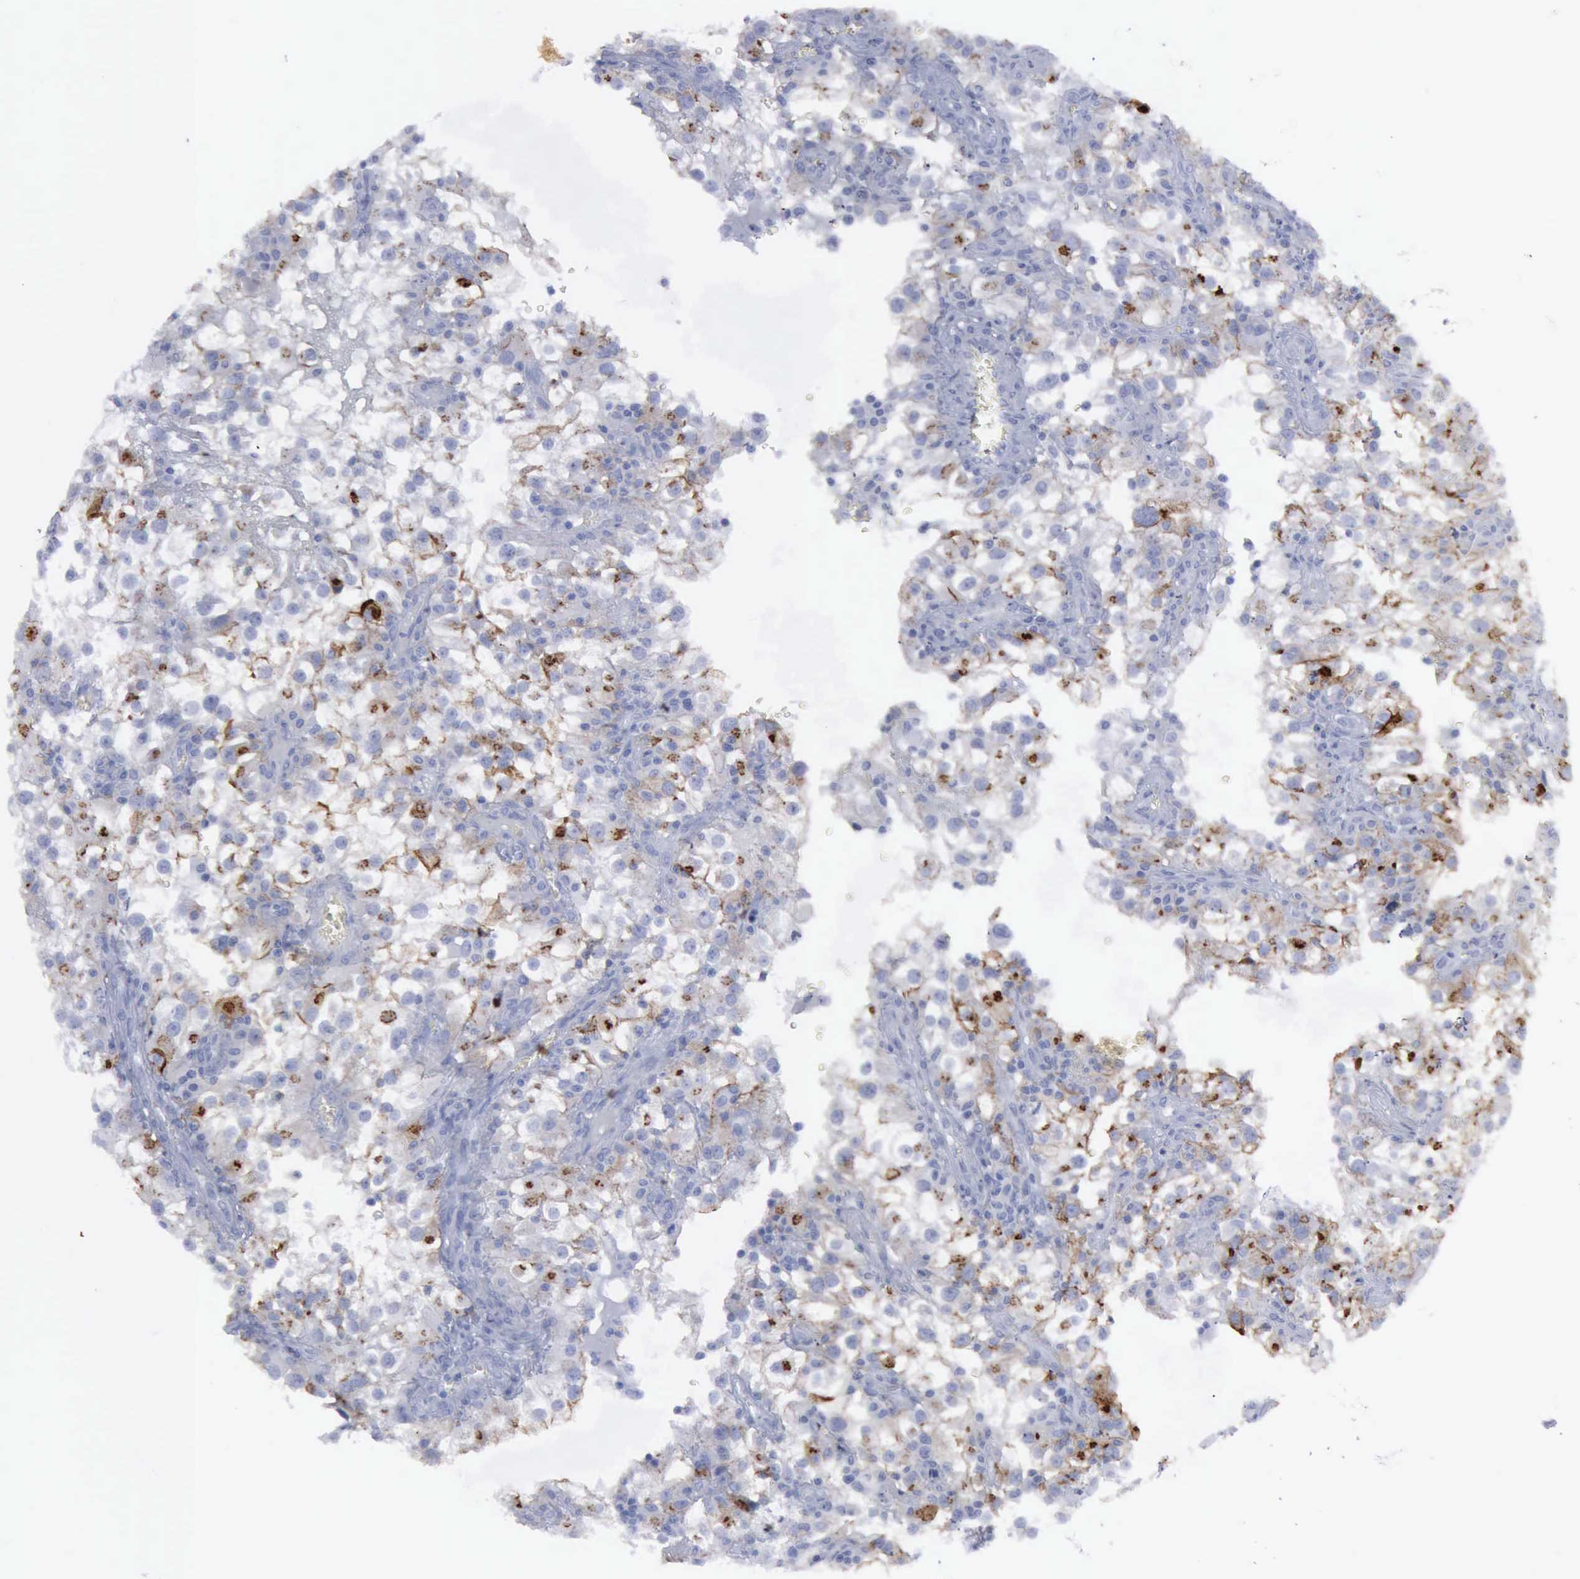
{"staining": {"intensity": "moderate", "quantity": "25%-75%", "location": "cytoplasmic/membranous"}, "tissue": "renal cancer", "cell_type": "Tumor cells", "image_type": "cancer", "snomed": [{"axis": "morphology", "description": "Adenocarcinoma, NOS"}, {"axis": "topography", "description": "Kidney"}], "caption": "Immunohistochemistry (IHC) image of human adenocarcinoma (renal) stained for a protein (brown), which demonstrates medium levels of moderate cytoplasmic/membranous staining in approximately 25%-75% of tumor cells.", "gene": "VCAM1", "patient": {"sex": "female", "age": 52}}